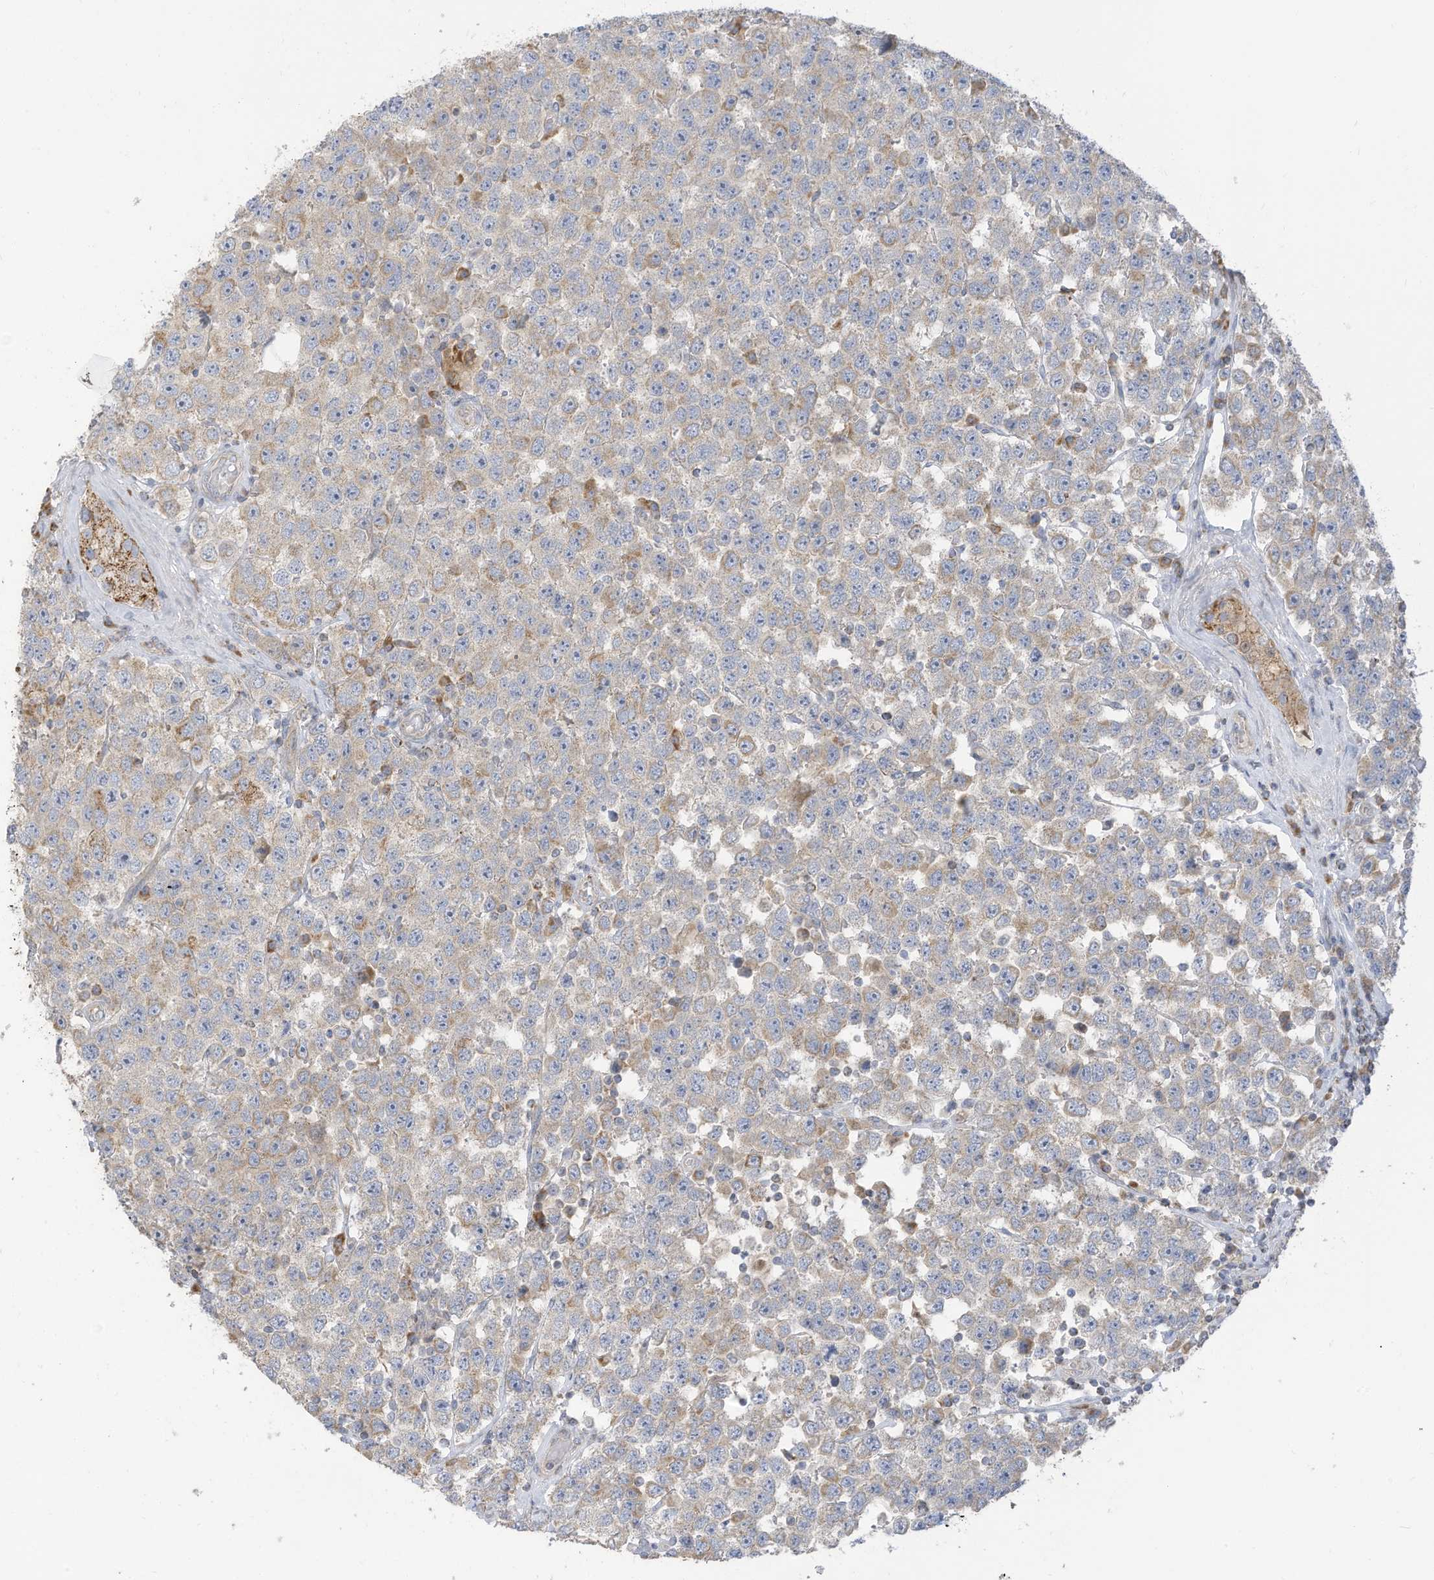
{"staining": {"intensity": "weak", "quantity": "25%-75%", "location": "cytoplasmic/membranous"}, "tissue": "testis cancer", "cell_type": "Tumor cells", "image_type": "cancer", "snomed": [{"axis": "morphology", "description": "Seminoma, NOS"}, {"axis": "topography", "description": "Testis"}], "caption": "Immunohistochemistry histopathology image of neoplastic tissue: testis cancer stained using immunohistochemistry (IHC) displays low levels of weak protein expression localized specifically in the cytoplasmic/membranous of tumor cells, appearing as a cytoplasmic/membranous brown color.", "gene": "GTPBP2", "patient": {"sex": "male", "age": 28}}